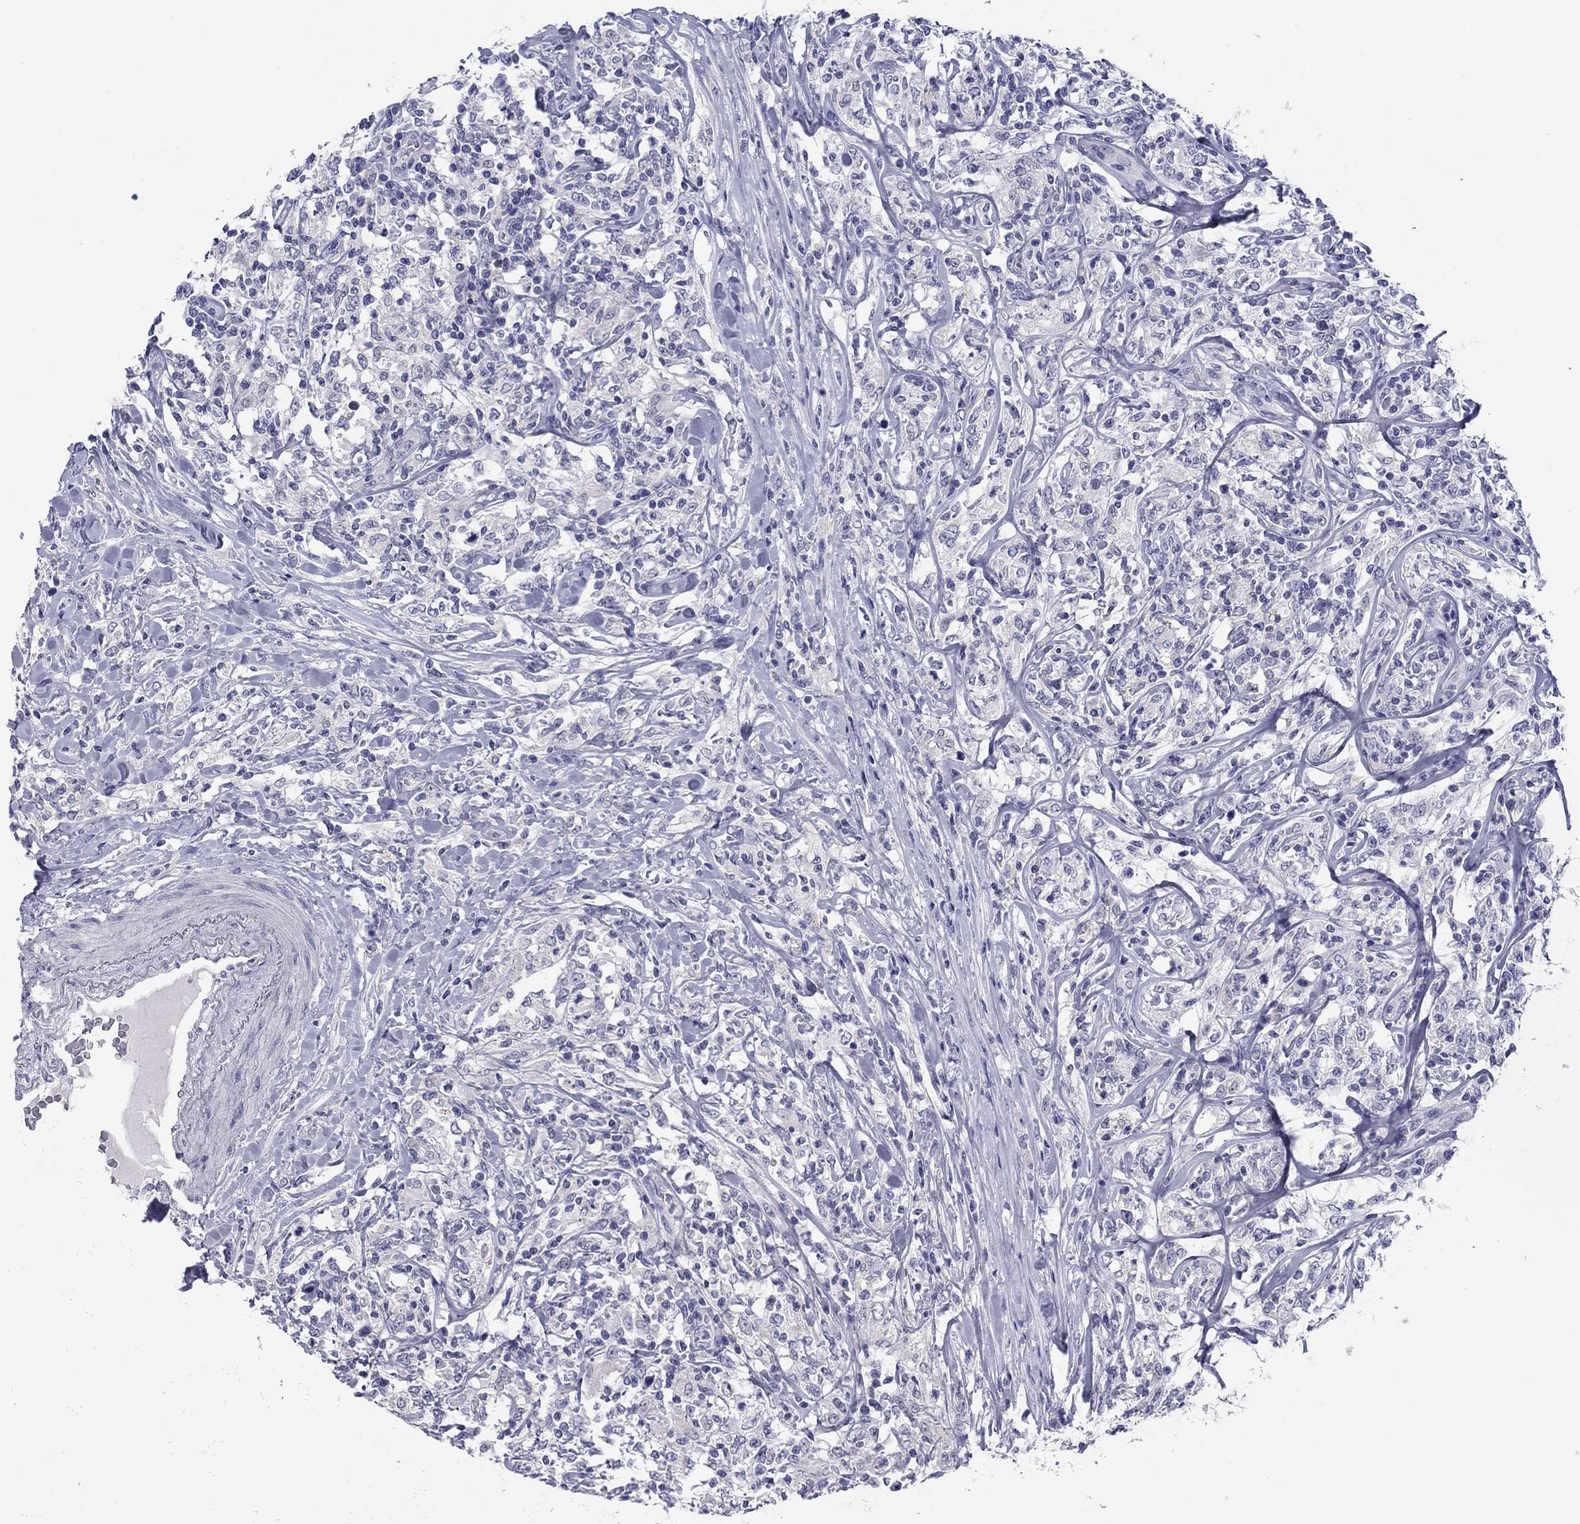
{"staining": {"intensity": "negative", "quantity": "none", "location": "none"}, "tissue": "lymphoma", "cell_type": "Tumor cells", "image_type": "cancer", "snomed": [{"axis": "morphology", "description": "Malignant lymphoma, non-Hodgkin's type, High grade"}, {"axis": "topography", "description": "Lymph node"}], "caption": "Immunohistochemistry photomicrograph of neoplastic tissue: lymphoma stained with DAB demonstrates no significant protein expression in tumor cells.", "gene": "TCFL5", "patient": {"sex": "female", "age": 84}}